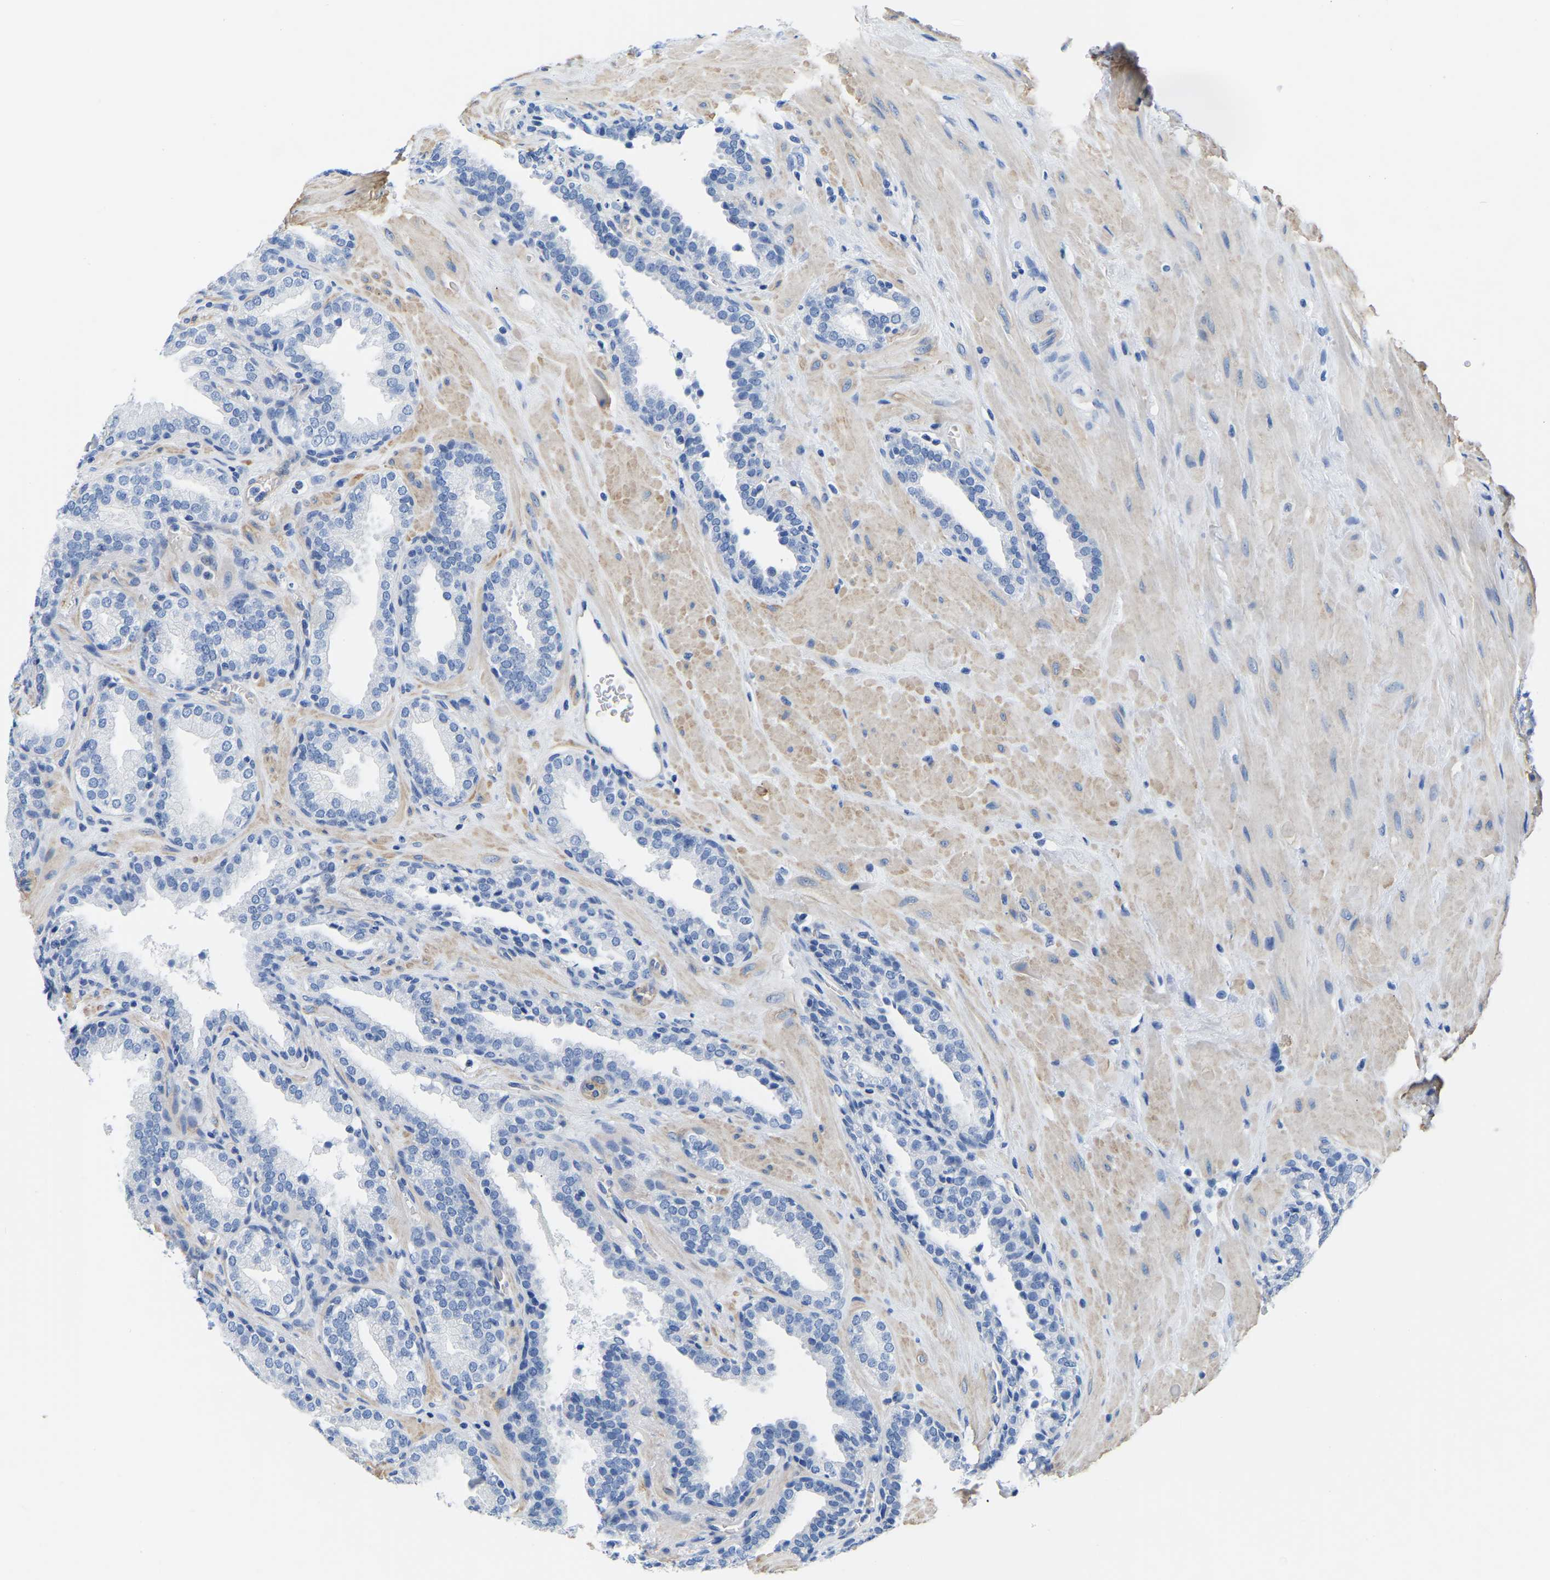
{"staining": {"intensity": "negative", "quantity": "none", "location": "none"}, "tissue": "prostate", "cell_type": "Glandular cells", "image_type": "normal", "snomed": [{"axis": "morphology", "description": "Normal tissue, NOS"}, {"axis": "topography", "description": "Prostate"}], "caption": "A high-resolution histopathology image shows IHC staining of normal prostate, which displays no significant expression in glandular cells.", "gene": "UPK3A", "patient": {"sex": "male", "age": 51}}